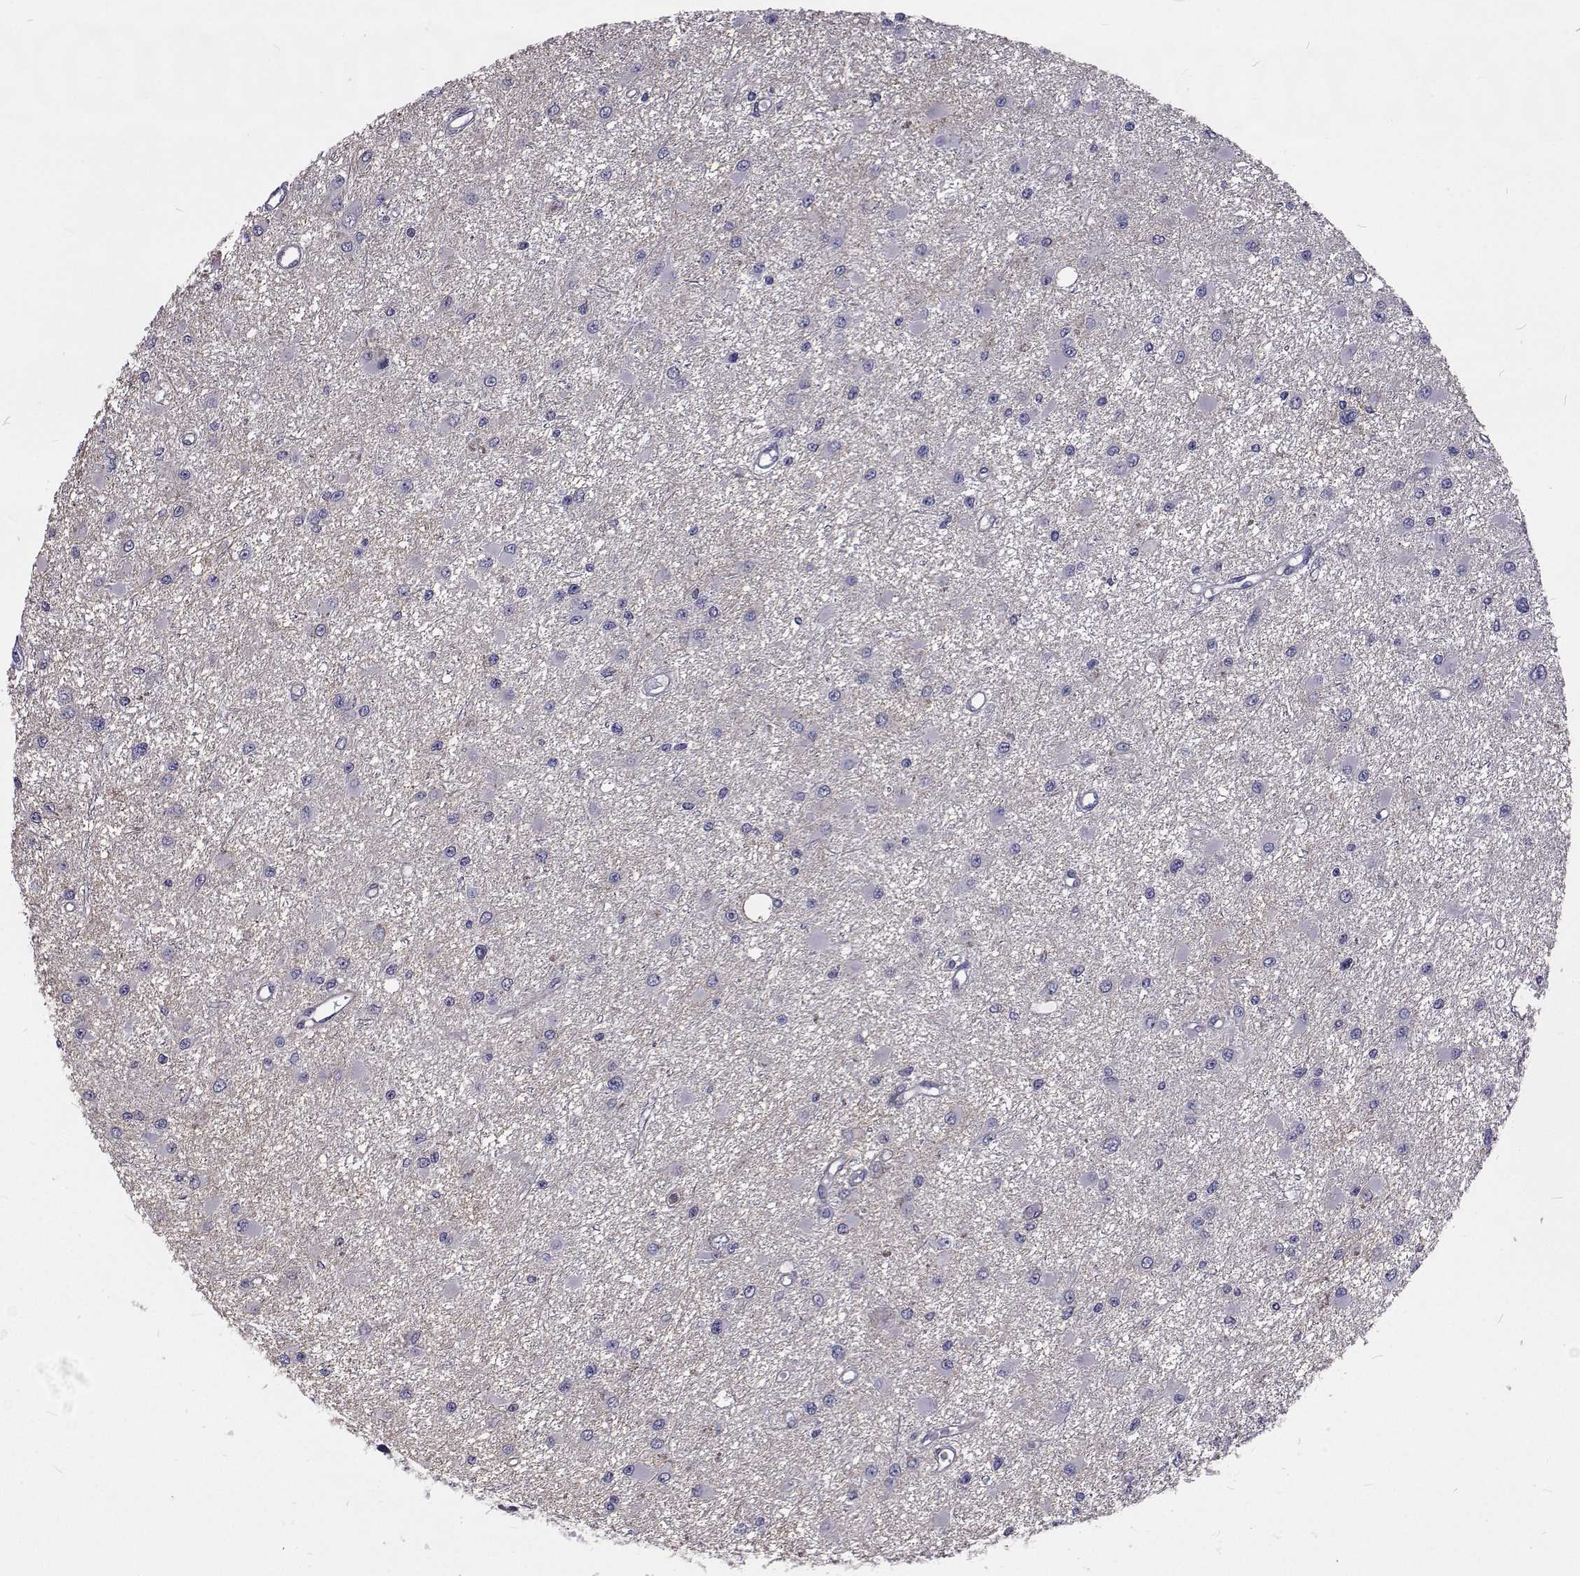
{"staining": {"intensity": "negative", "quantity": "none", "location": "none"}, "tissue": "glioma", "cell_type": "Tumor cells", "image_type": "cancer", "snomed": [{"axis": "morphology", "description": "Glioma, malignant, High grade"}, {"axis": "topography", "description": "Brain"}], "caption": "The histopathology image exhibits no significant positivity in tumor cells of malignant glioma (high-grade). (Brightfield microscopy of DAB immunohistochemistry at high magnification).", "gene": "NPR3", "patient": {"sex": "male", "age": 54}}